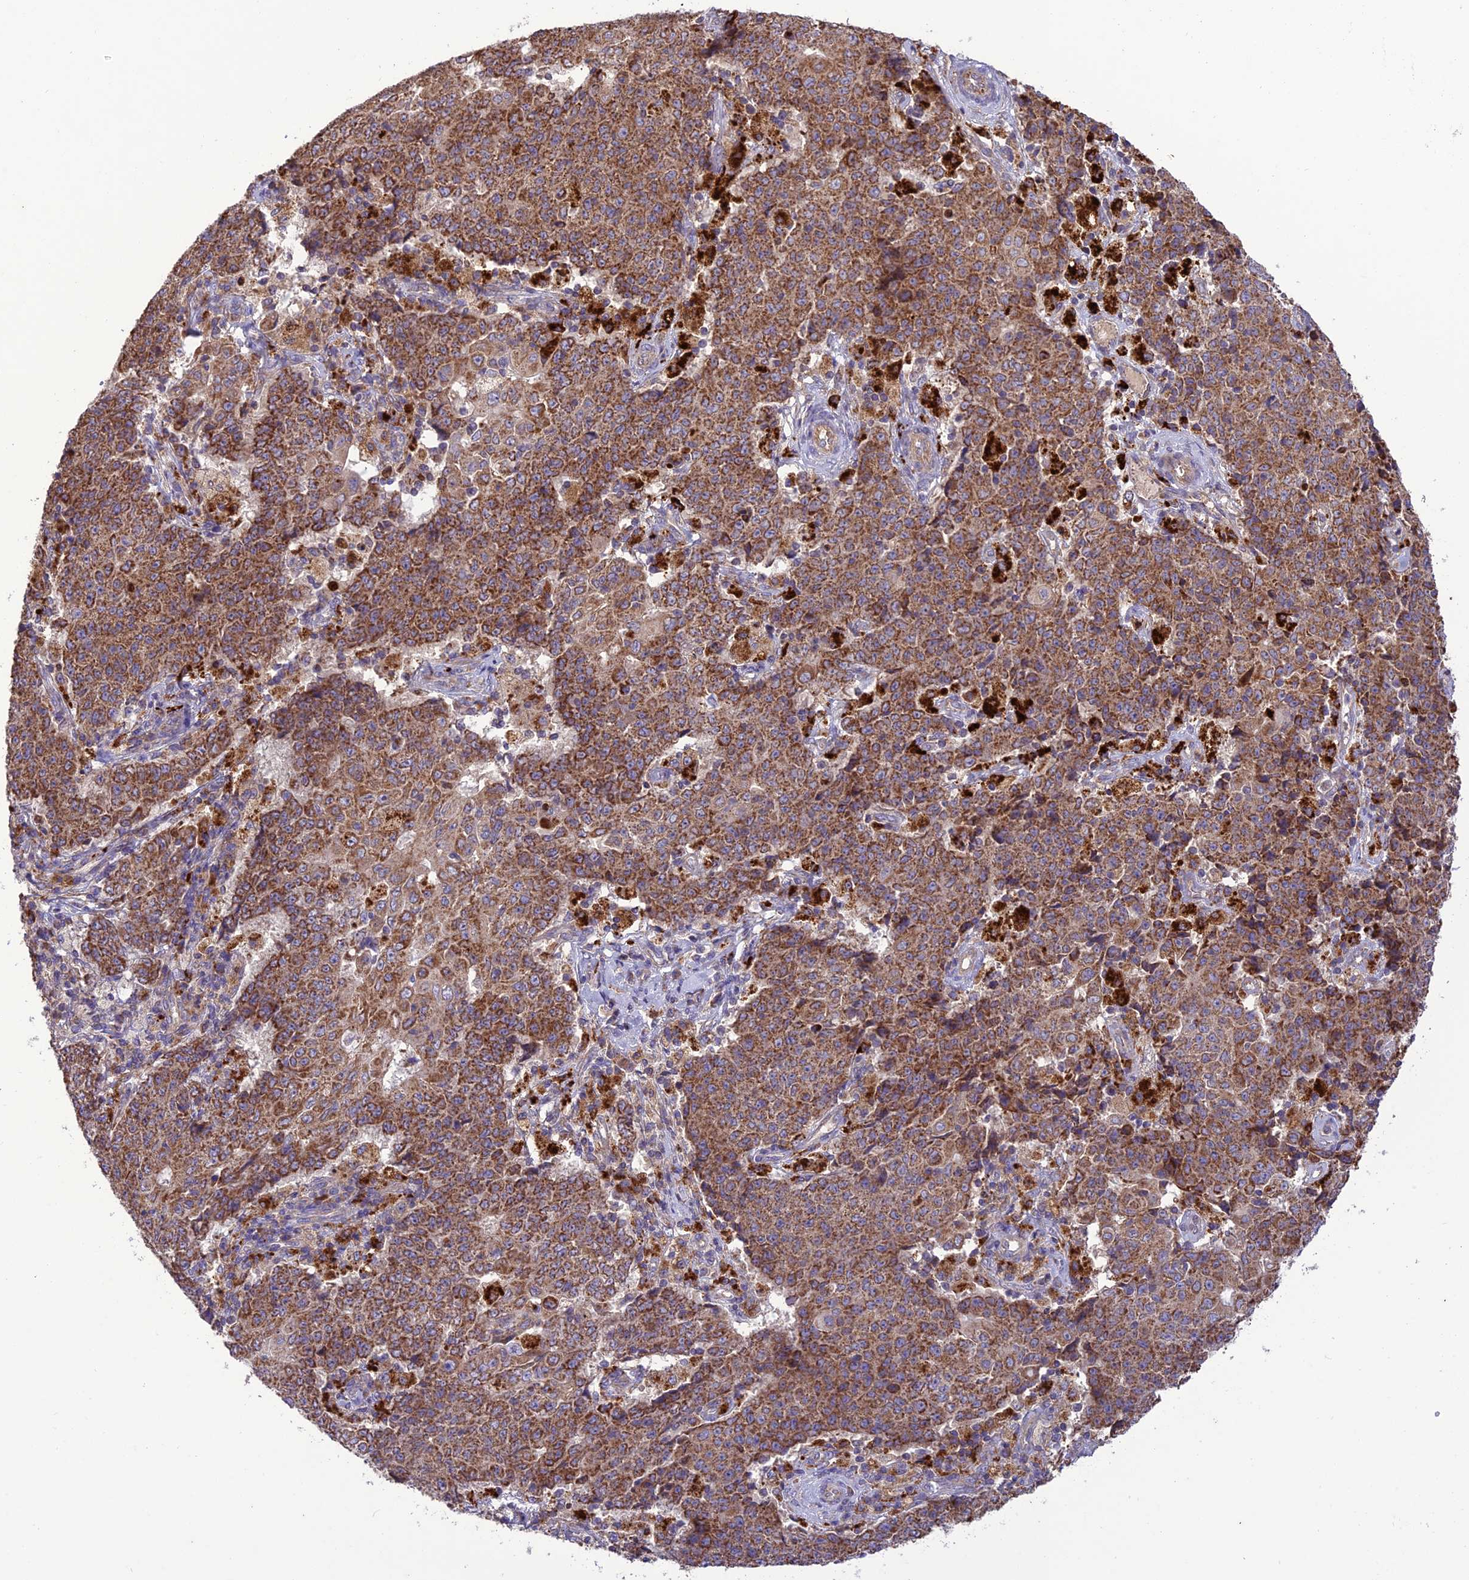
{"staining": {"intensity": "moderate", "quantity": ">75%", "location": "cytoplasmic/membranous"}, "tissue": "ovarian cancer", "cell_type": "Tumor cells", "image_type": "cancer", "snomed": [{"axis": "morphology", "description": "Carcinoma, endometroid"}, {"axis": "topography", "description": "Ovary"}], "caption": "IHC photomicrograph of human ovarian cancer stained for a protein (brown), which displays medium levels of moderate cytoplasmic/membranous expression in approximately >75% of tumor cells.", "gene": "NDUFAF1", "patient": {"sex": "female", "age": 42}}